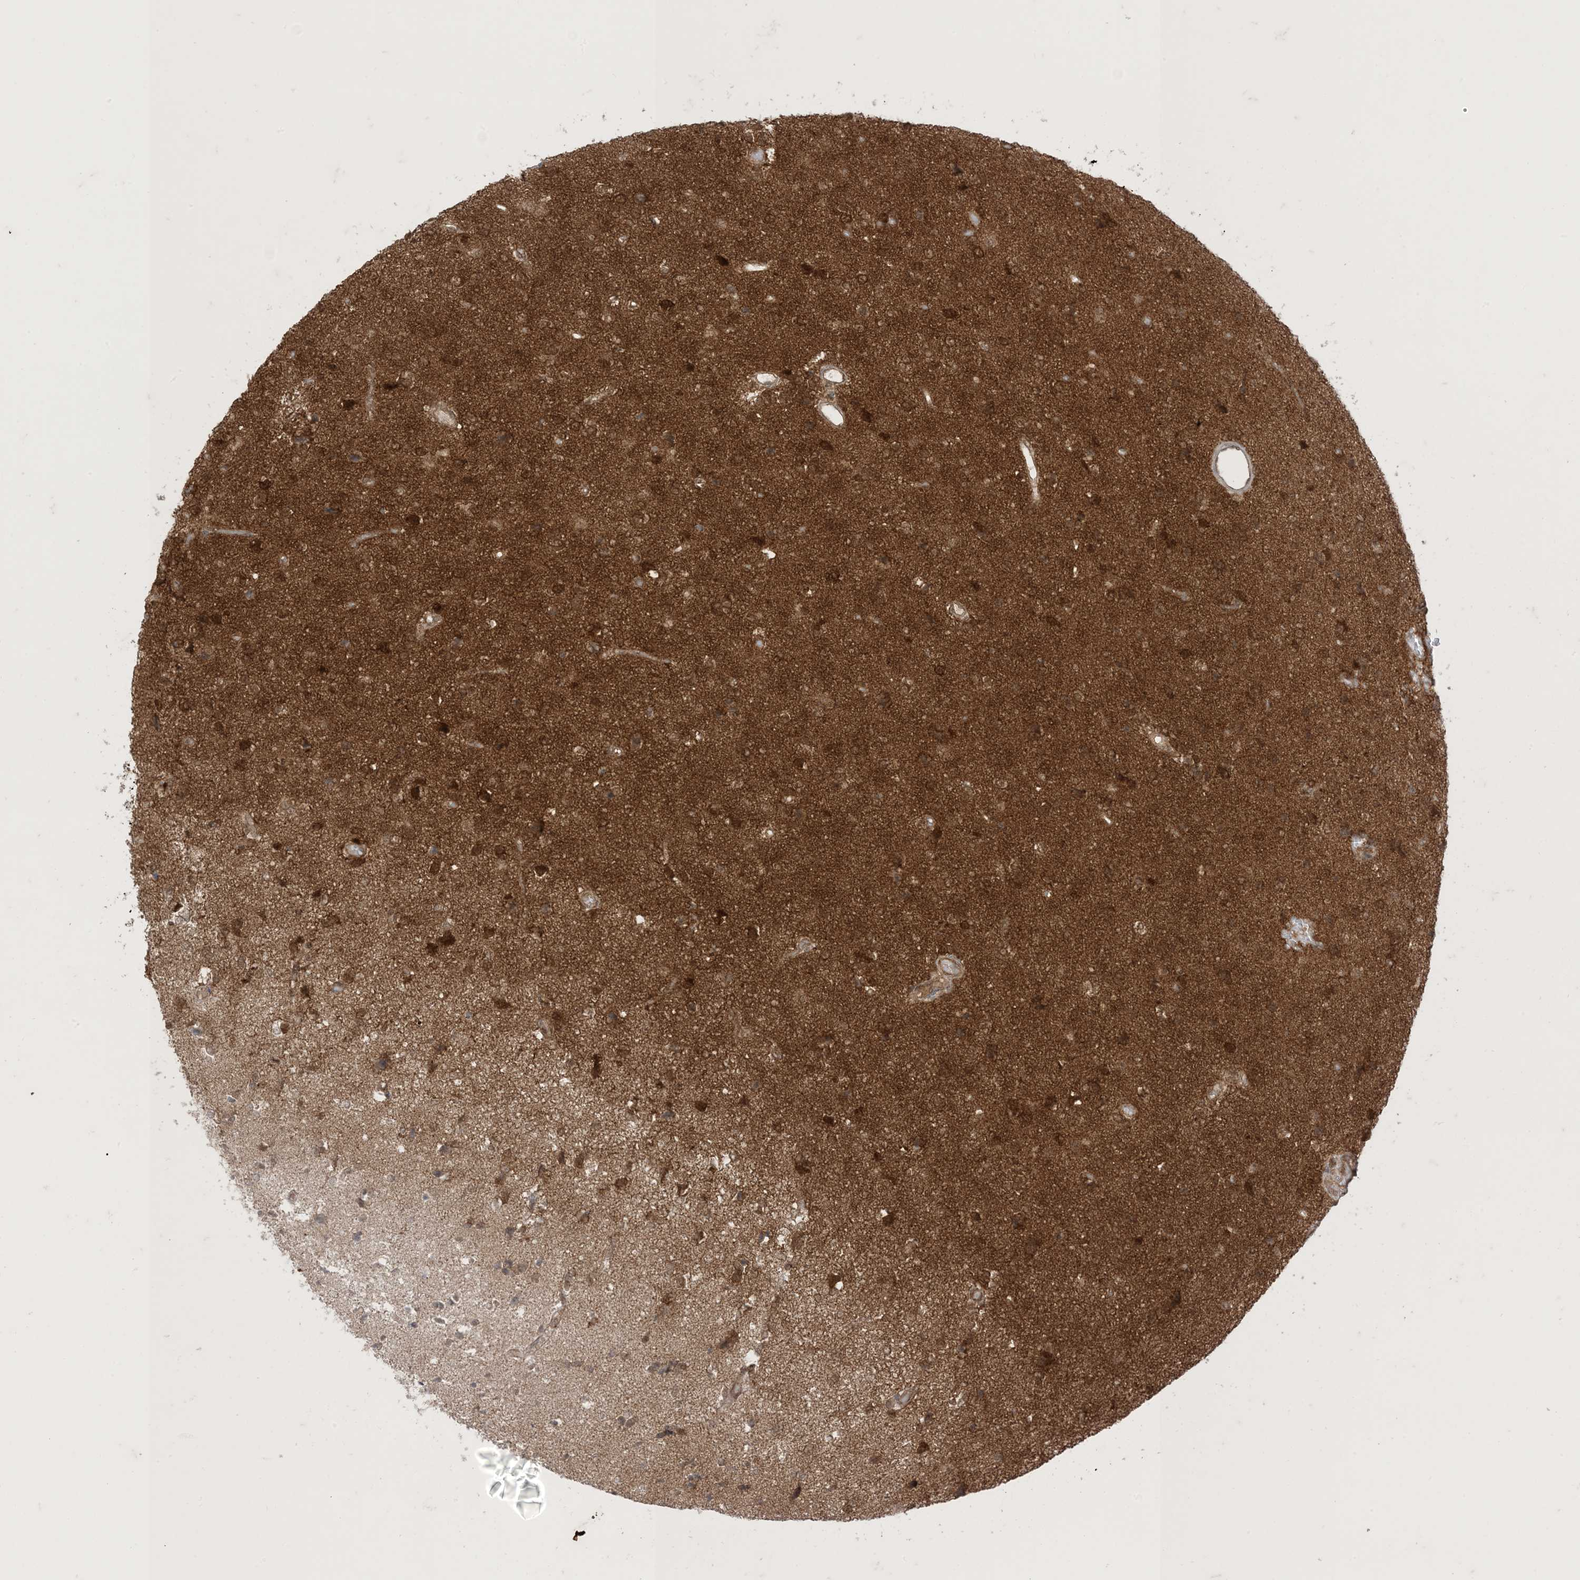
{"staining": {"intensity": "moderate", "quantity": ">75%", "location": "cytoplasmic/membranous,nuclear"}, "tissue": "glioma", "cell_type": "Tumor cells", "image_type": "cancer", "snomed": [{"axis": "morphology", "description": "Glioma, malignant, High grade"}, {"axis": "topography", "description": "Brain"}], "caption": "High-magnification brightfield microscopy of malignant glioma (high-grade) stained with DAB (3,3'-diaminobenzidine) (brown) and counterstained with hematoxylin (blue). tumor cells exhibit moderate cytoplasmic/membranous and nuclear expression is seen in about>75% of cells. The protein is stained brown, and the nuclei are stained in blue (DAB IHC with brightfield microscopy, high magnification).", "gene": "PTPA", "patient": {"sex": "female", "age": 59}}